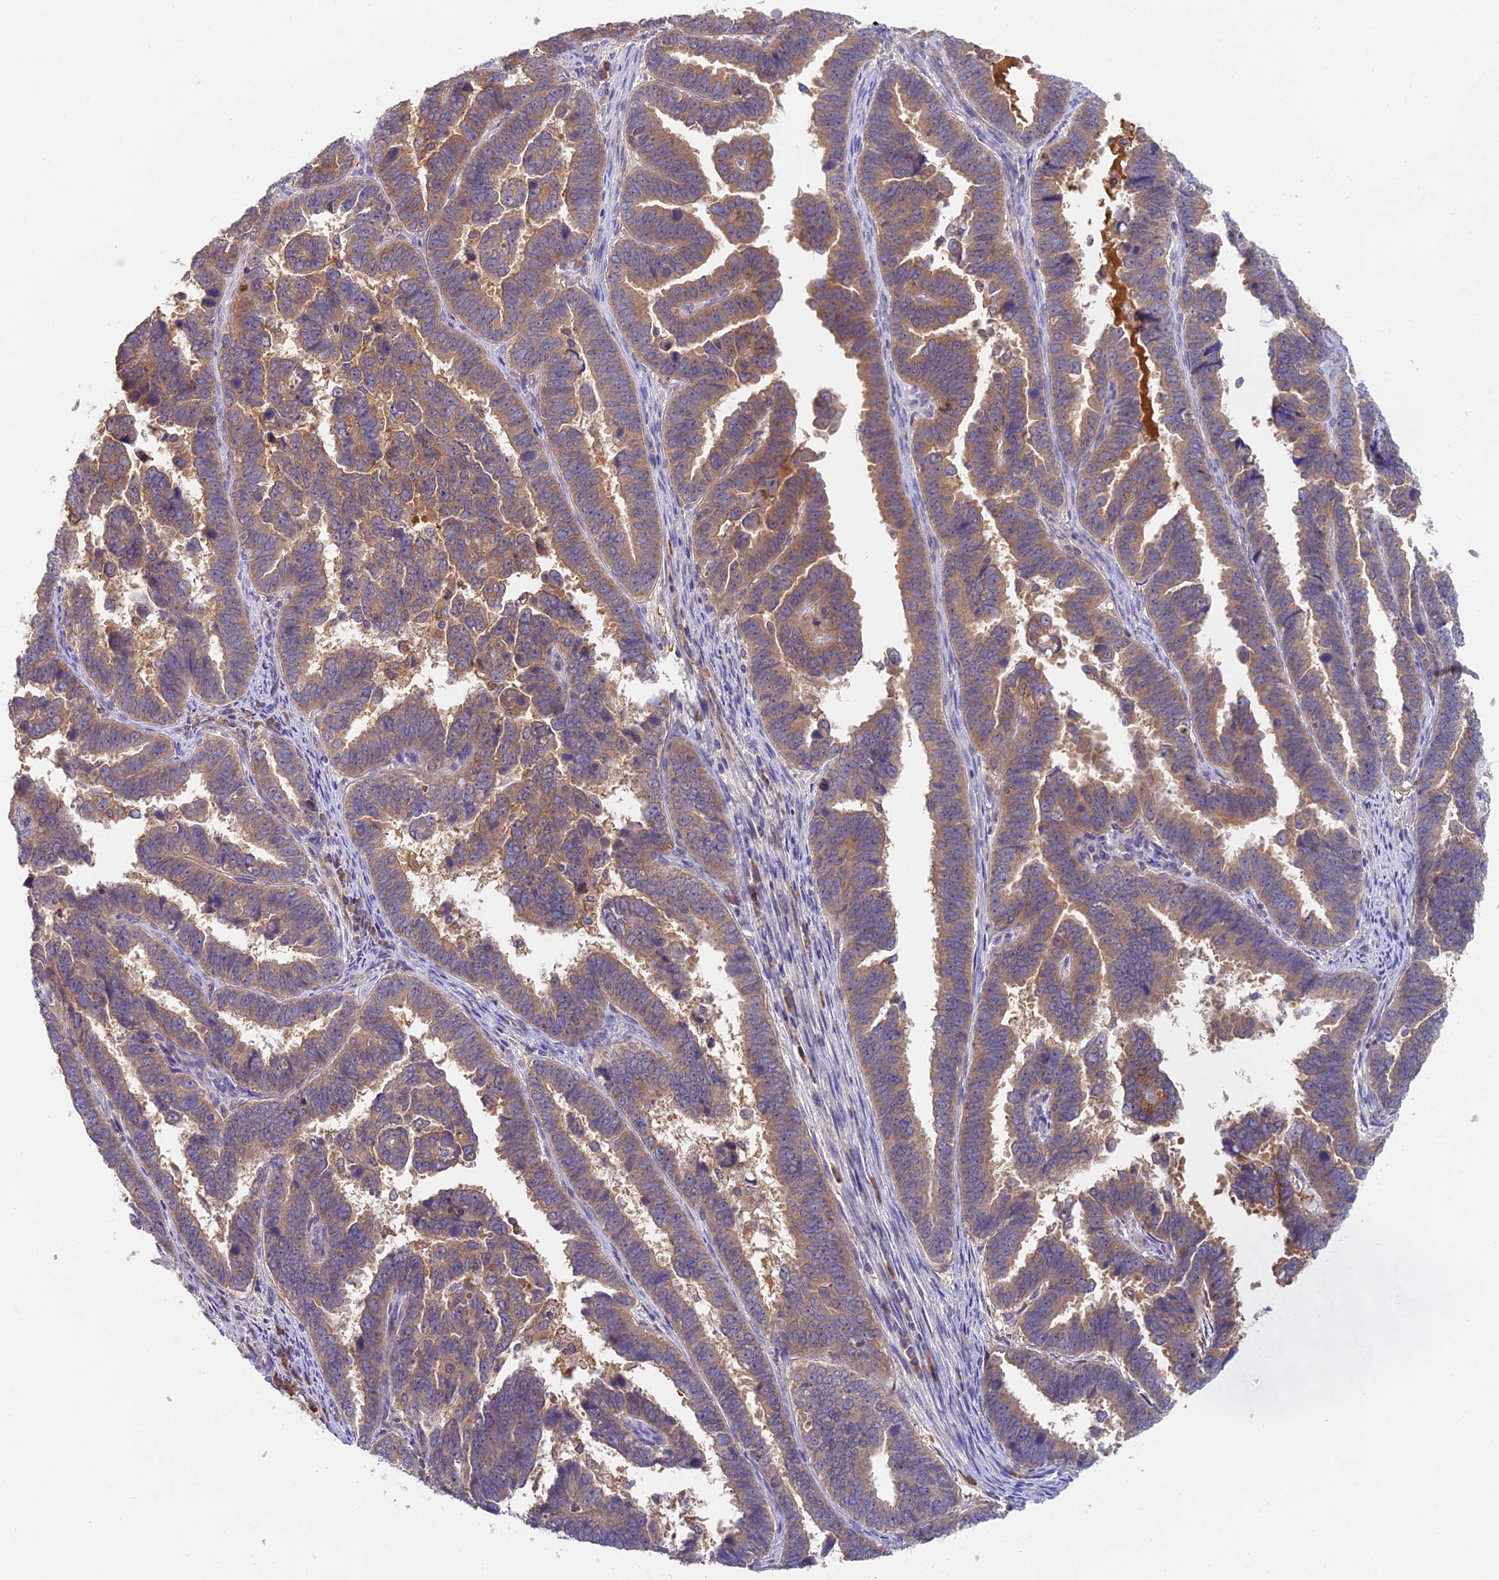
{"staining": {"intensity": "moderate", "quantity": "25%-75%", "location": "cytoplasmic/membranous"}, "tissue": "endometrial cancer", "cell_type": "Tumor cells", "image_type": "cancer", "snomed": [{"axis": "morphology", "description": "Adenocarcinoma, NOS"}, {"axis": "topography", "description": "Endometrium"}], "caption": "Moderate cytoplasmic/membranous expression for a protein is appreciated in about 25%-75% of tumor cells of endometrial adenocarcinoma using immunohistochemistry (IHC).", "gene": "IPO5", "patient": {"sex": "female", "age": 75}}